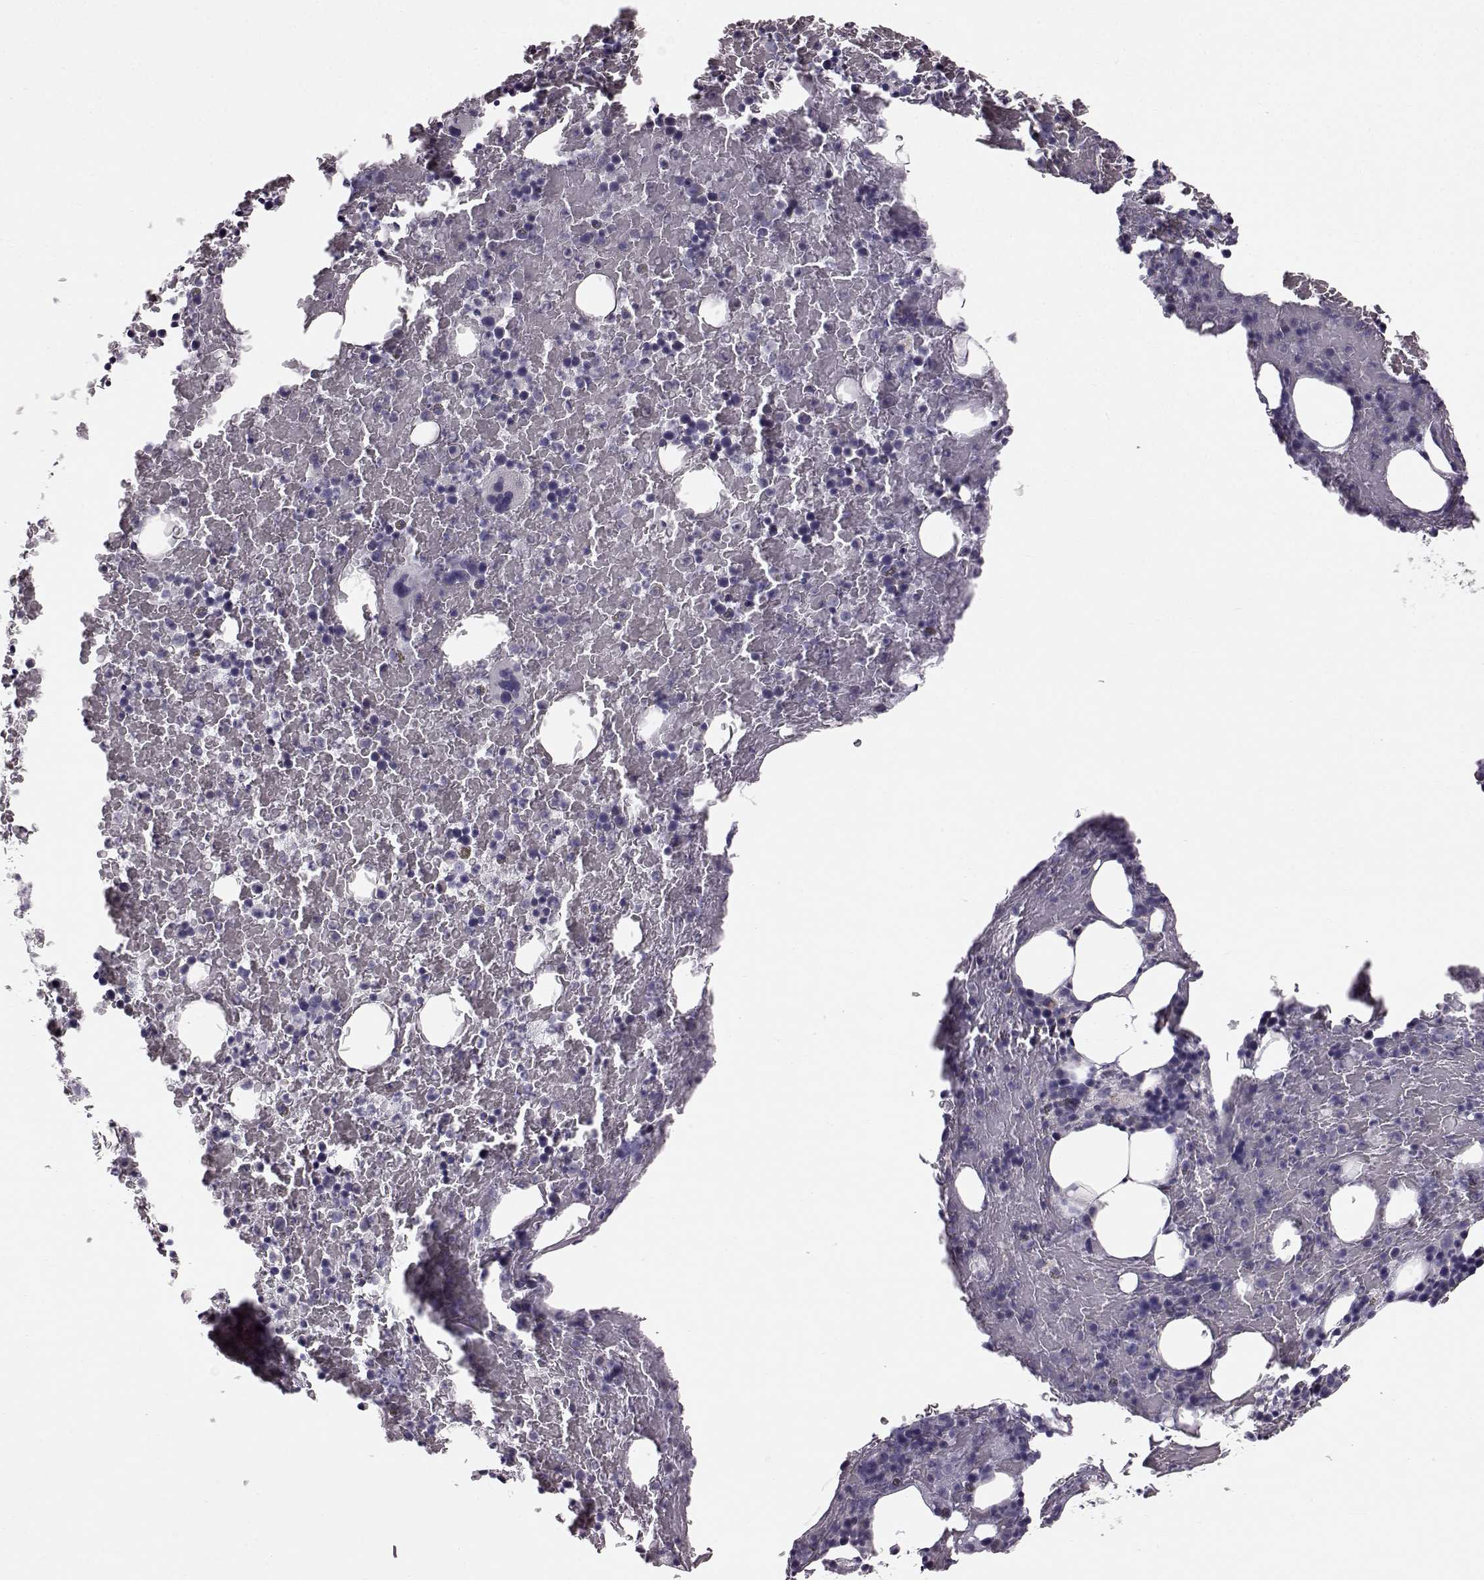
{"staining": {"intensity": "negative", "quantity": "none", "location": "none"}, "tissue": "bone marrow", "cell_type": "Hematopoietic cells", "image_type": "normal", "snomed": [{"axis": "morphology", "description": "Normal tissue, NOS"}, {"axis": "topography", "description": "Bone marrow"}], "caption": "Hematopoietic cells are negative for brown protein staining in benign bone marrow. (Brightfield microscopy of DAB (3,3'-diaminobenzidine) immunohistochemistry at high magnification).", "gene": "ATP5MF", "patient": {"sex": "male", "age": 72}}